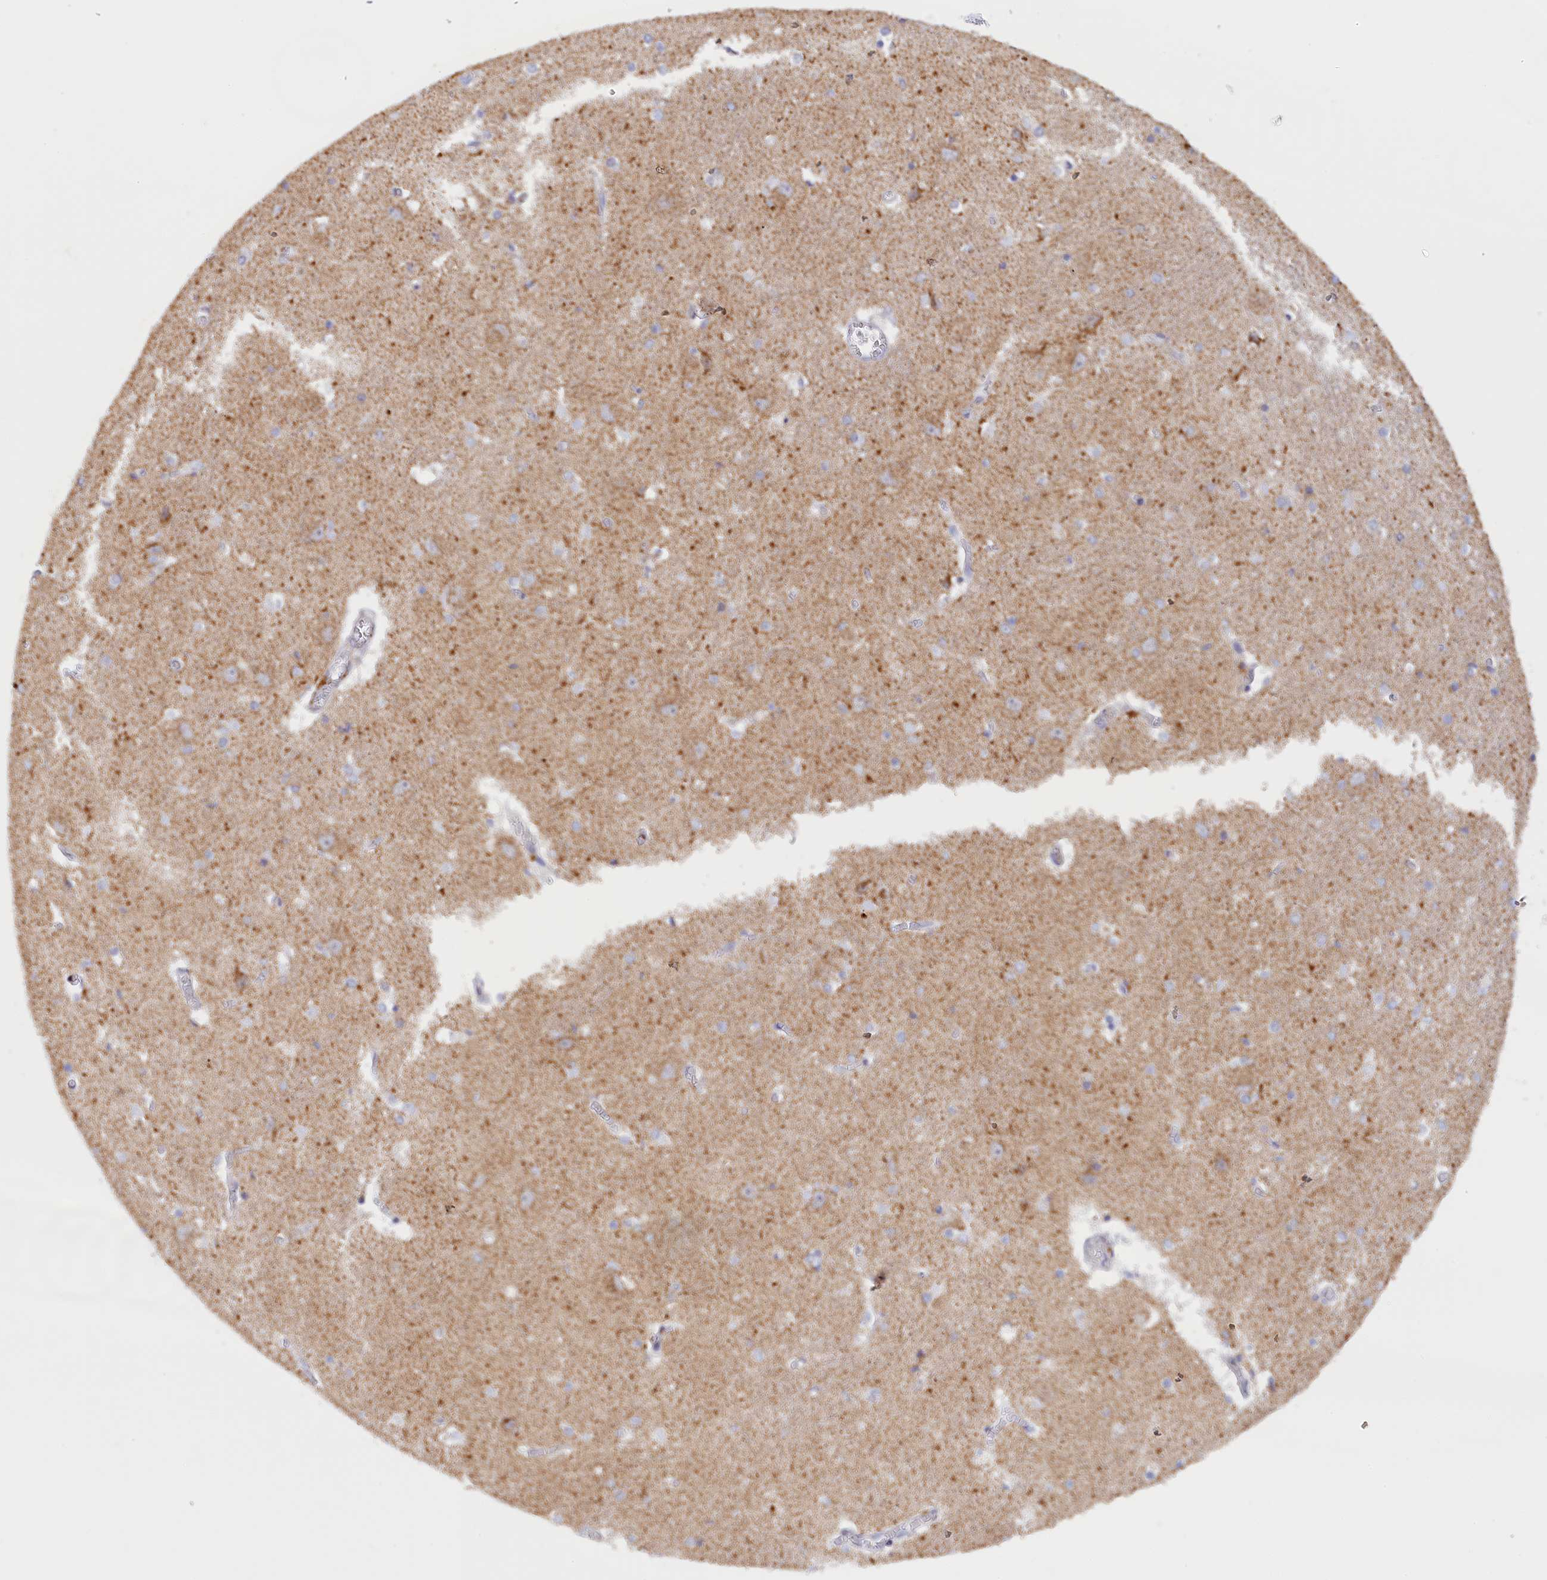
{"staining": {"intensity": "negative", "quantity": "none", "location": "none"}, "tissue": "caudate", "cell_type": "Glial cells", "image_type": "normal", "snomed": [{"axis": "morphology", "description": "Normal tissue, NOS"}, {"axis": "topography", "description": "Lateral ventricle wall"}], "caption": "Immunohistochemistry photomicrograph of benign caudate: human caudate stained with DAB (3,3'-diaminobenzidine) shows no significant protein staining in glial cells.", "gene": "FAM149B1", "patient": {"sex": "male", "age": 37}}